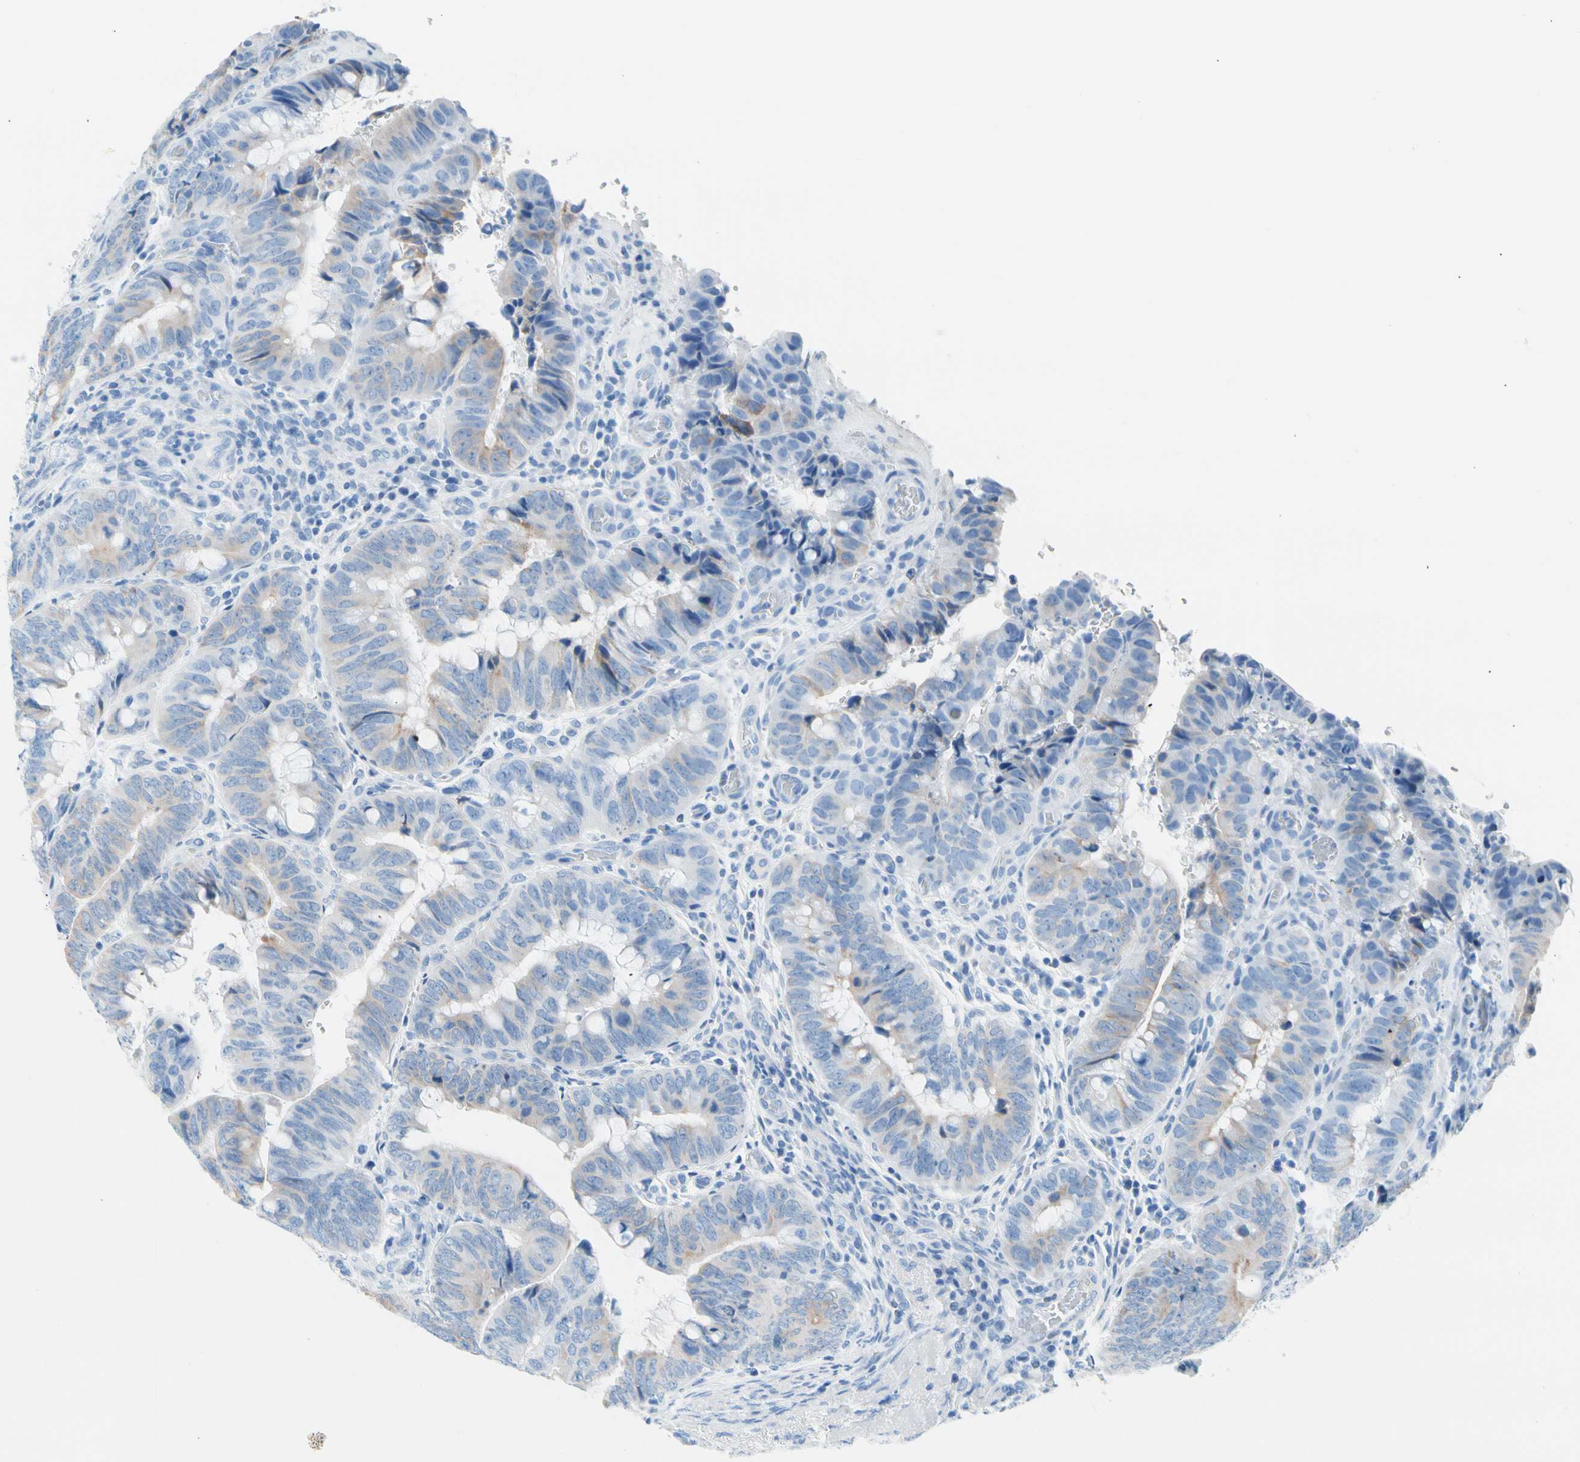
{"staining": {"intensity": "weak", "quantity": "<25%", "location": "cytoplasmic/membranous"}, "tissue": "colorectal cancer", "cell_type": "Tumor cells", "image_type": "cancer", "snomed": [{"axis": "morphology", "description": "Normal tissue, NOS"}, {"axis": "morphology", "description": "Adenocarcinoma, NOS"}, {"axis": "topography", "description": "Rectum"}, {"axis": "topography", "description": "Peripheral nerve tissue"}], "caption": "This micrograph is of colorectal cancer (adenocarcinoma) stained with immunohistochemistry (IHC) to label a protein in brown with the nuclei are counter-stained blue. There is no expression in tumor cells.", "gene": "CEL", "patient": {"sex": "male", "age": 92}}